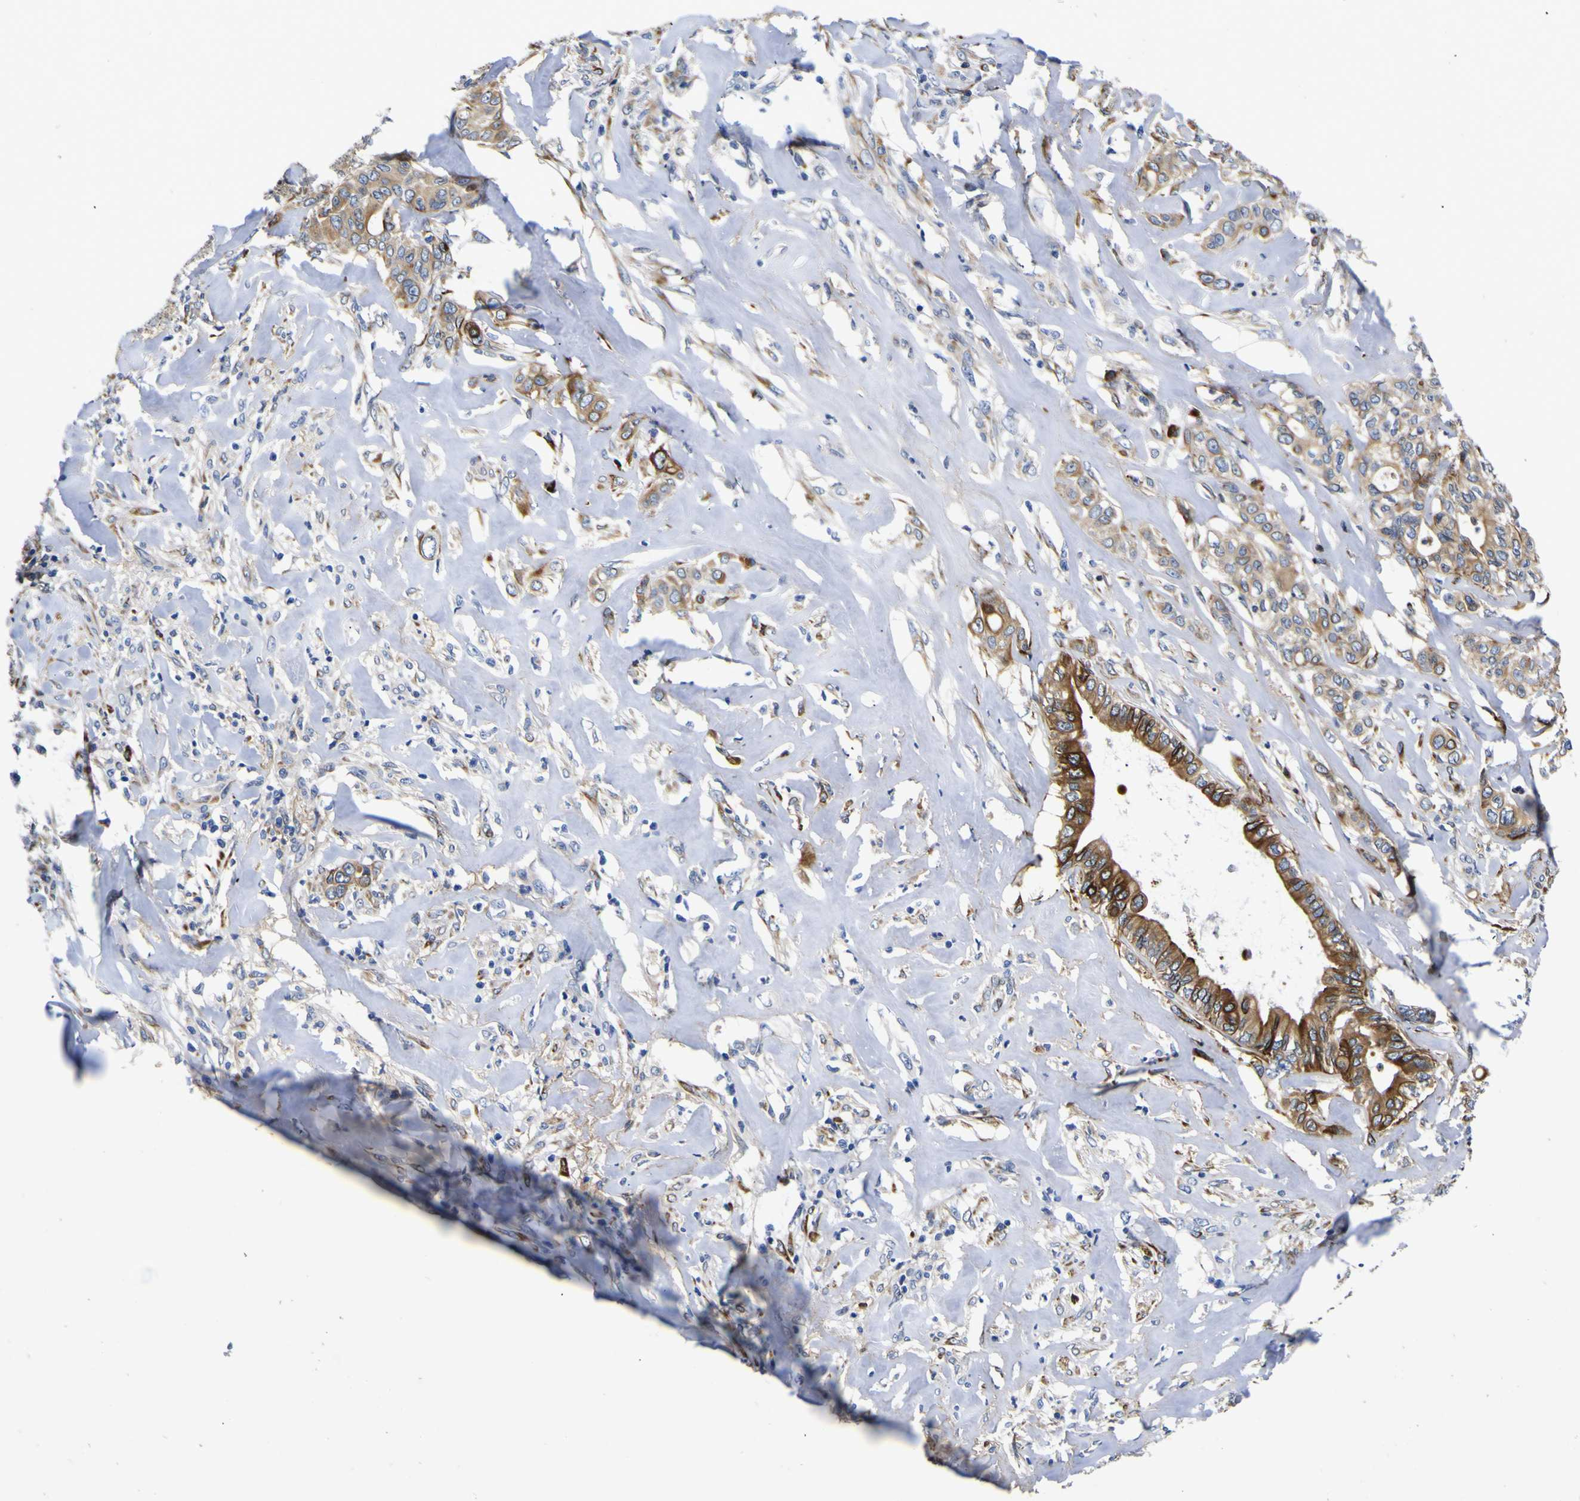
{"staining": {"intensity": "moderate", "quantity": ">75%", "location": "cytoplasmic/membranous"}, "tissue": "liver cancer", "cell_type": "Tumor cells", "image_type": "cancer", "snomed": [{"axis": "morphology", "description": "Cholangiocarcinoma"}, {"axis": "topography", "description": "Liver"}], "caption": "A brown stain shows moderate cytoplasmic/membranous positivity of a protein in cholangiocarcinoma (liver) tumor cells. (DAB (3,3'-diaminobenzidine) IHC, brown staining for protein, blue staining for nuclei).", "gene": "SCD", "patient": {"sex": "female", "age": 67}}